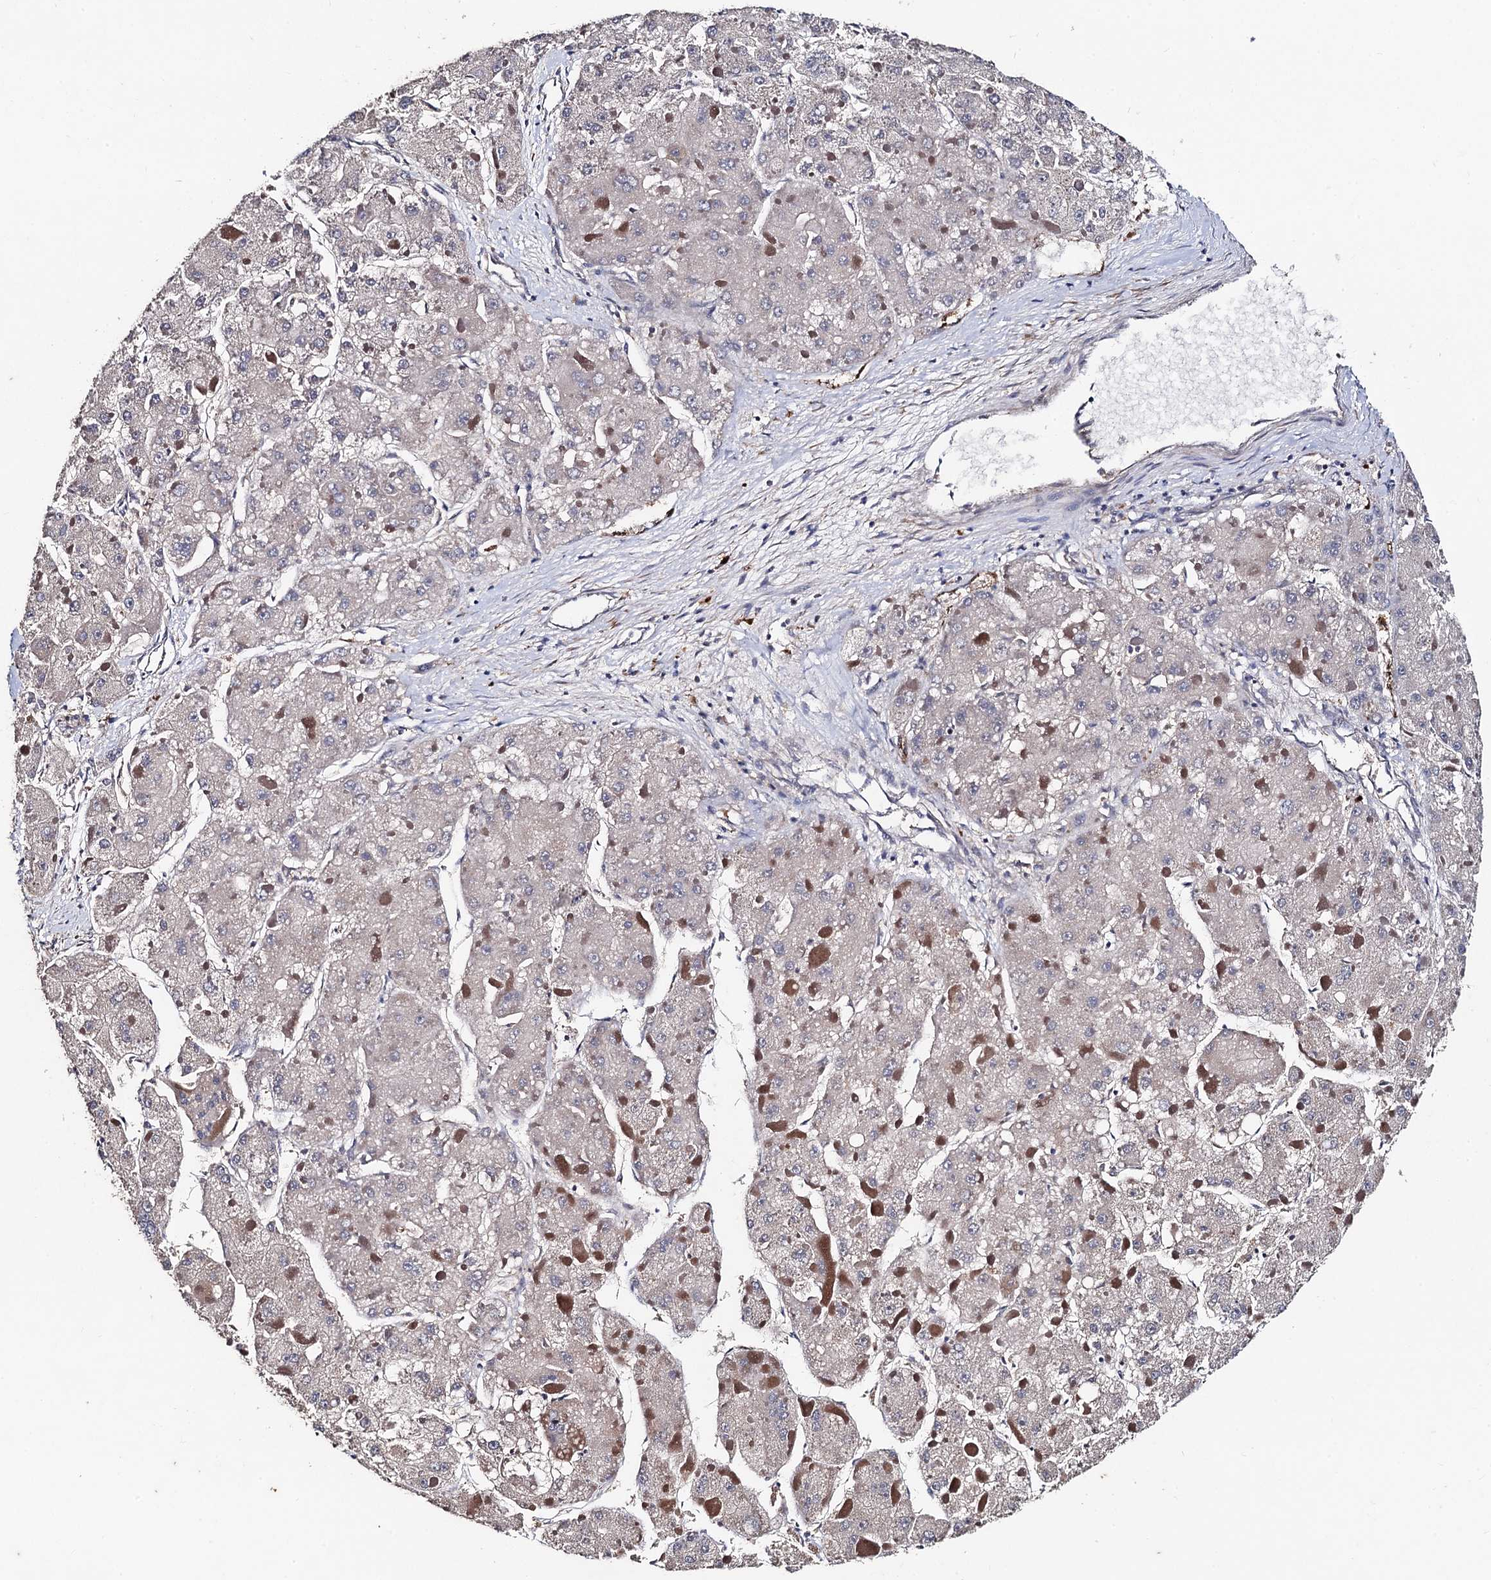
{"staining": {"intensity": "weak", "quantity": "<25%", "location": "cytoplasmic/membranous"}, "tissue": "liver cancer", "cell_type": "Tumor cells", "image_type": "cancer", "snomed": [{"axis": "morphology", "description": "Carcinoma, Hepatocellular, NOS"}, {"axis": "topography", "description": "Liver"}], "caption": "The immunohistochemistry (IHC) image has no significant expression in tumor cells of hepatocellular carcinoma (liver) tissue. (DAB immunohistochemistry (IHC) with hematoxylin counter stain).", "gene": "PPTC7", "patient": {"sex": "female", "age": 73}}